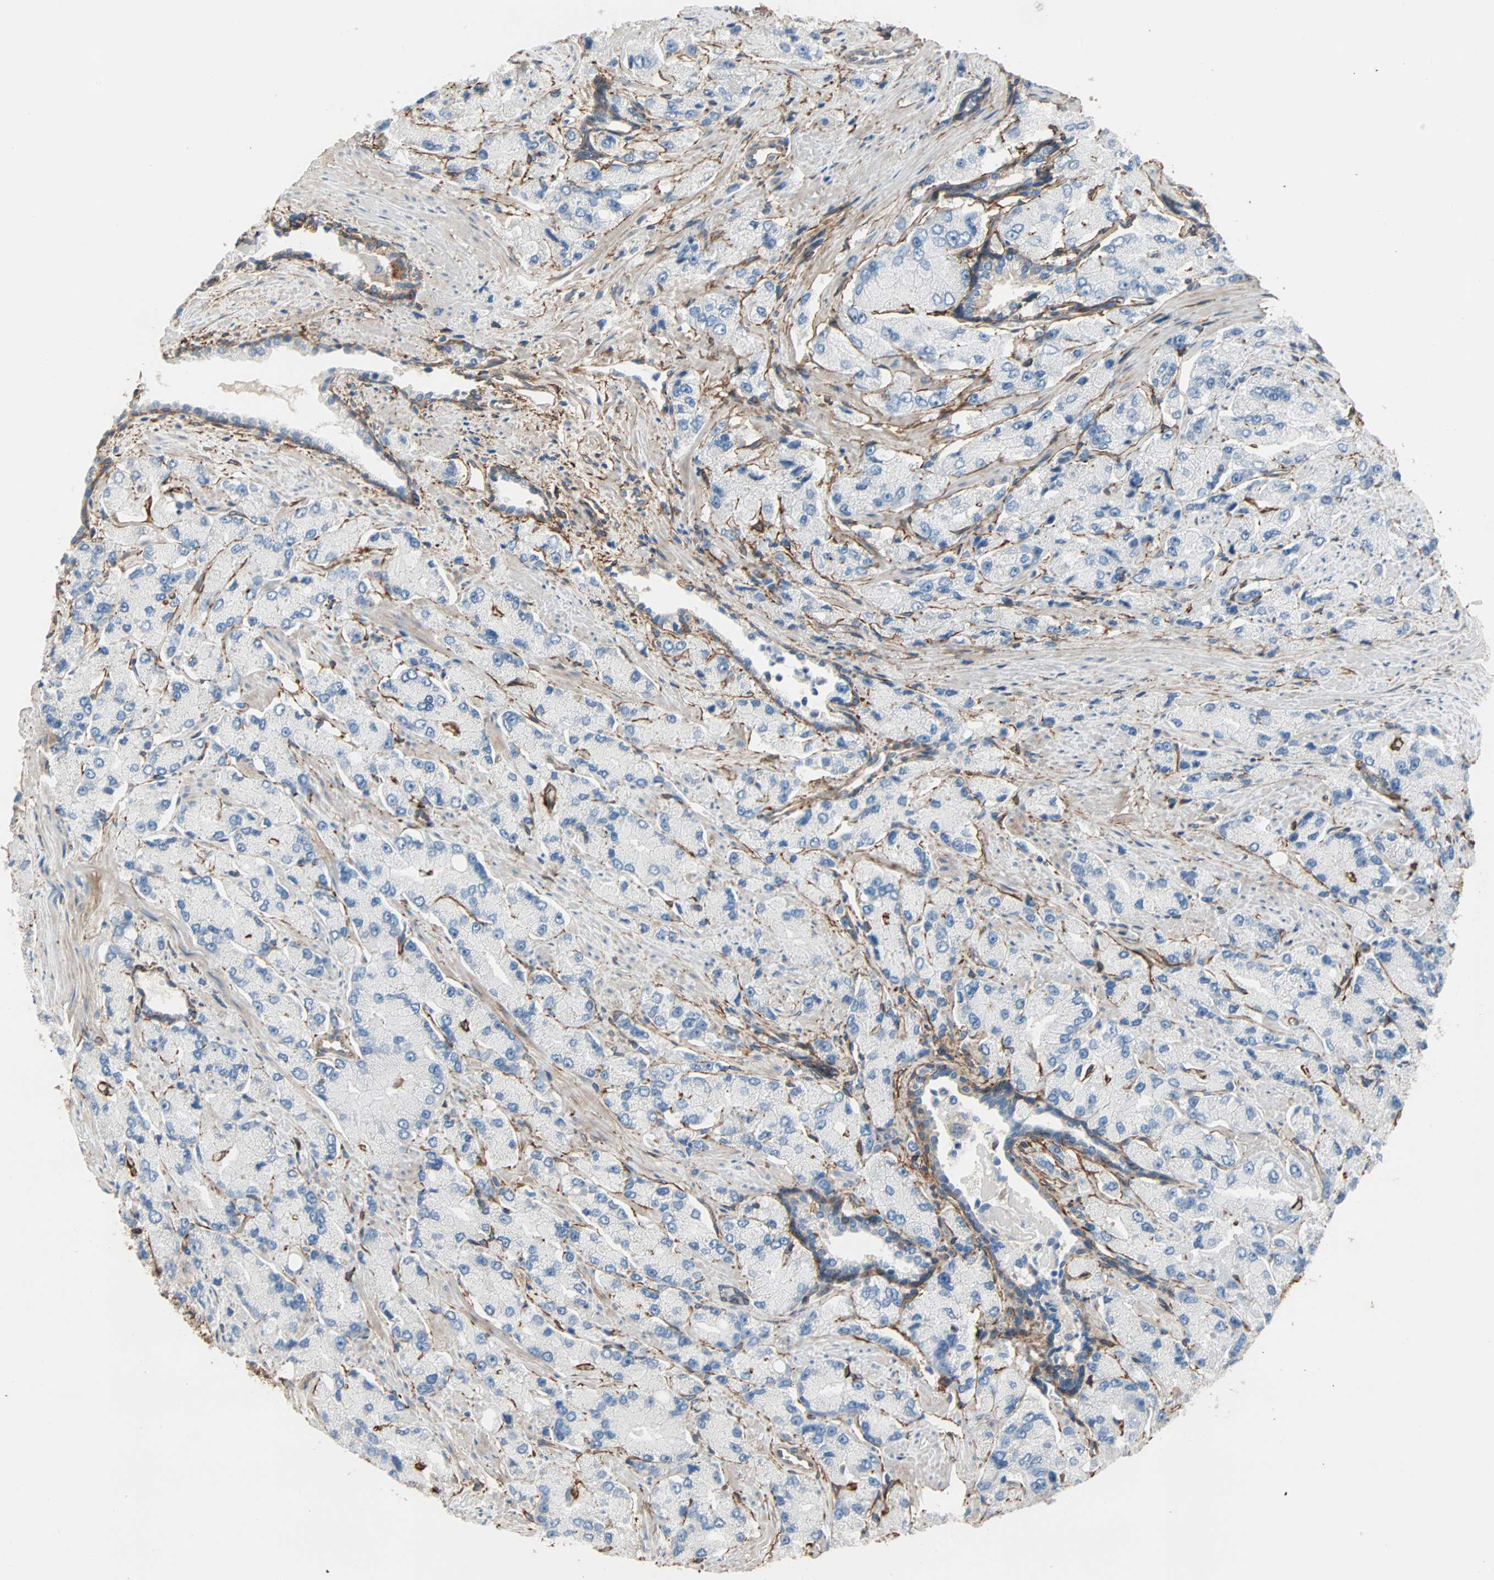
{"staining": {"intensity": "negative", "quantity": "none", "location": "none"}, "tissue": "prostate cancer", "cell_type": "Tumor cells", "image_type": "cancer", "snomed": [{"axis": "morphology", "description": "Adenocarcinoma, High grade"}, {"axis": "topography", "description": "Prostate"}], "caption": "Immunohistochemical staining of human adenocarcinoma (high-grade) (prostate) reveals no significant staining in tumor cells.", "gene": "EPB41L2", "patient": {"sex": "male", "age": 58}}